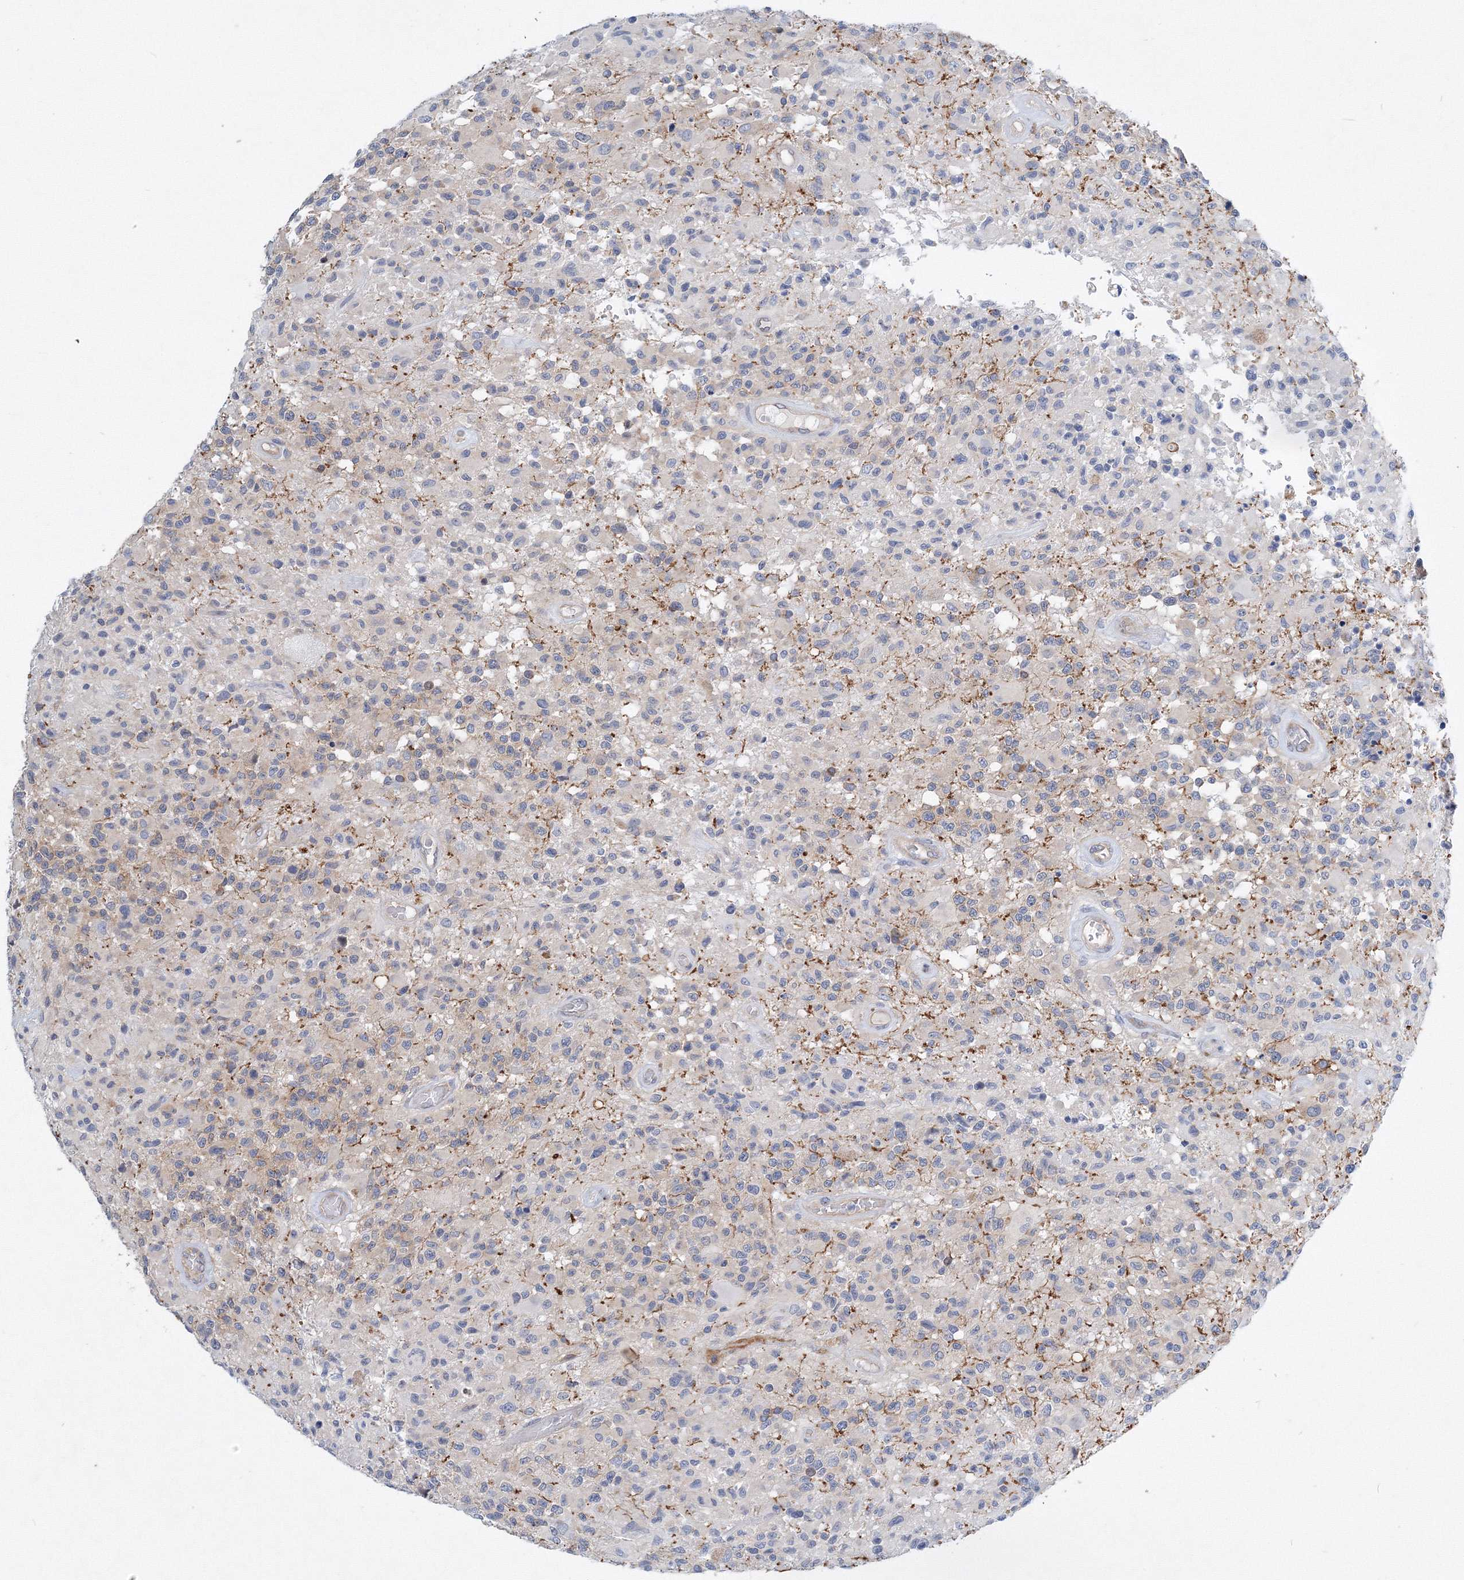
{"staining": {"intensity": "negative", "quantity": "none", "location": "none"}, "tissue": "glioma", "cell_type": "Tumor cells", "image_type": "cancer", "snomed": [{"axis": "morphology", "description": "Glioma, malignant, High grade"}, {"axis": "morphology", "description": "Glioblastoma, NOS"}, {"axis": "topography", "description": "Brain"}], "caption": "Glioblastoma was stained to show a protein in brown. There is no significant expression in tumor cells. The staining is performed using DAB (3,3'-diaminobenzidine) brown chromogen with nuclei counter-stained in using hematoxylin.", "gene": "TANC1", "patient": {"sex": "male", "age": 60}}